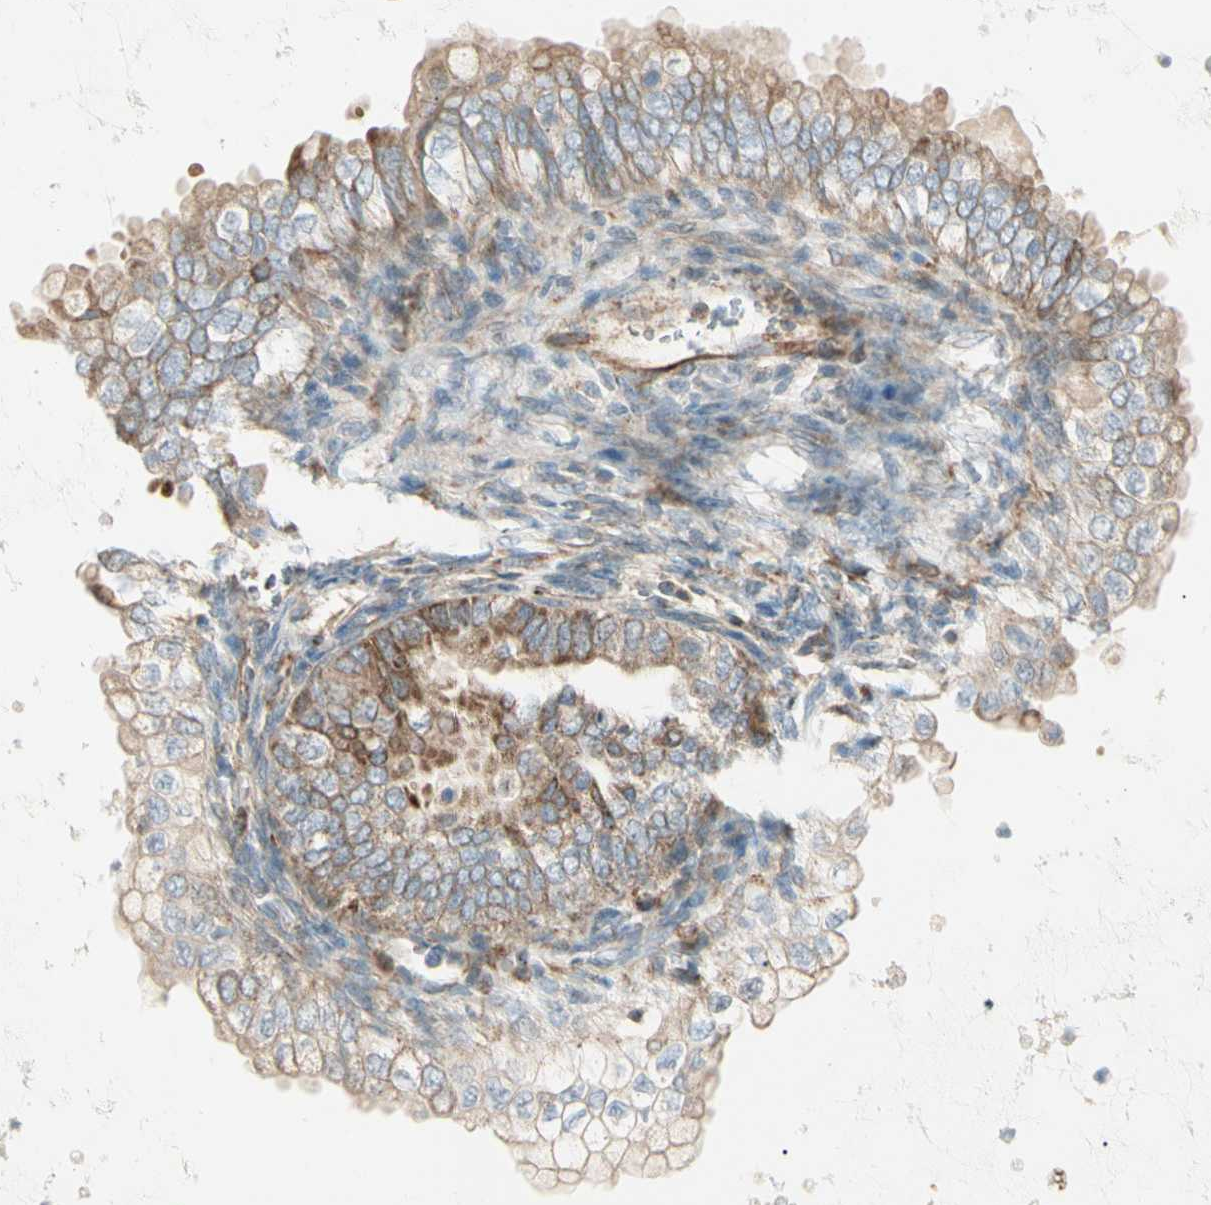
{"staining": {"intensity": "moderate", "quantity": ">75%", "location": "cytoplasmic/membranous"}, "tissue": "ovarian cancer", "cell_type": "Tumor cells", "image_type": "cancer", "snomed": [{"axis": "morphology", "description": "Cystadenocarcinoma, mucinous, NOS"}, {"axis": "topography", "description": "Ovary"}], "caption": "This is a photomicrograph of IHC staining of ovarian cancer, which shows moderate positivity in the cytoplasmic/membranous of tumor cells.", "gene": "TBC1D10A", "patient": {"sex": "female", "age": 80}}